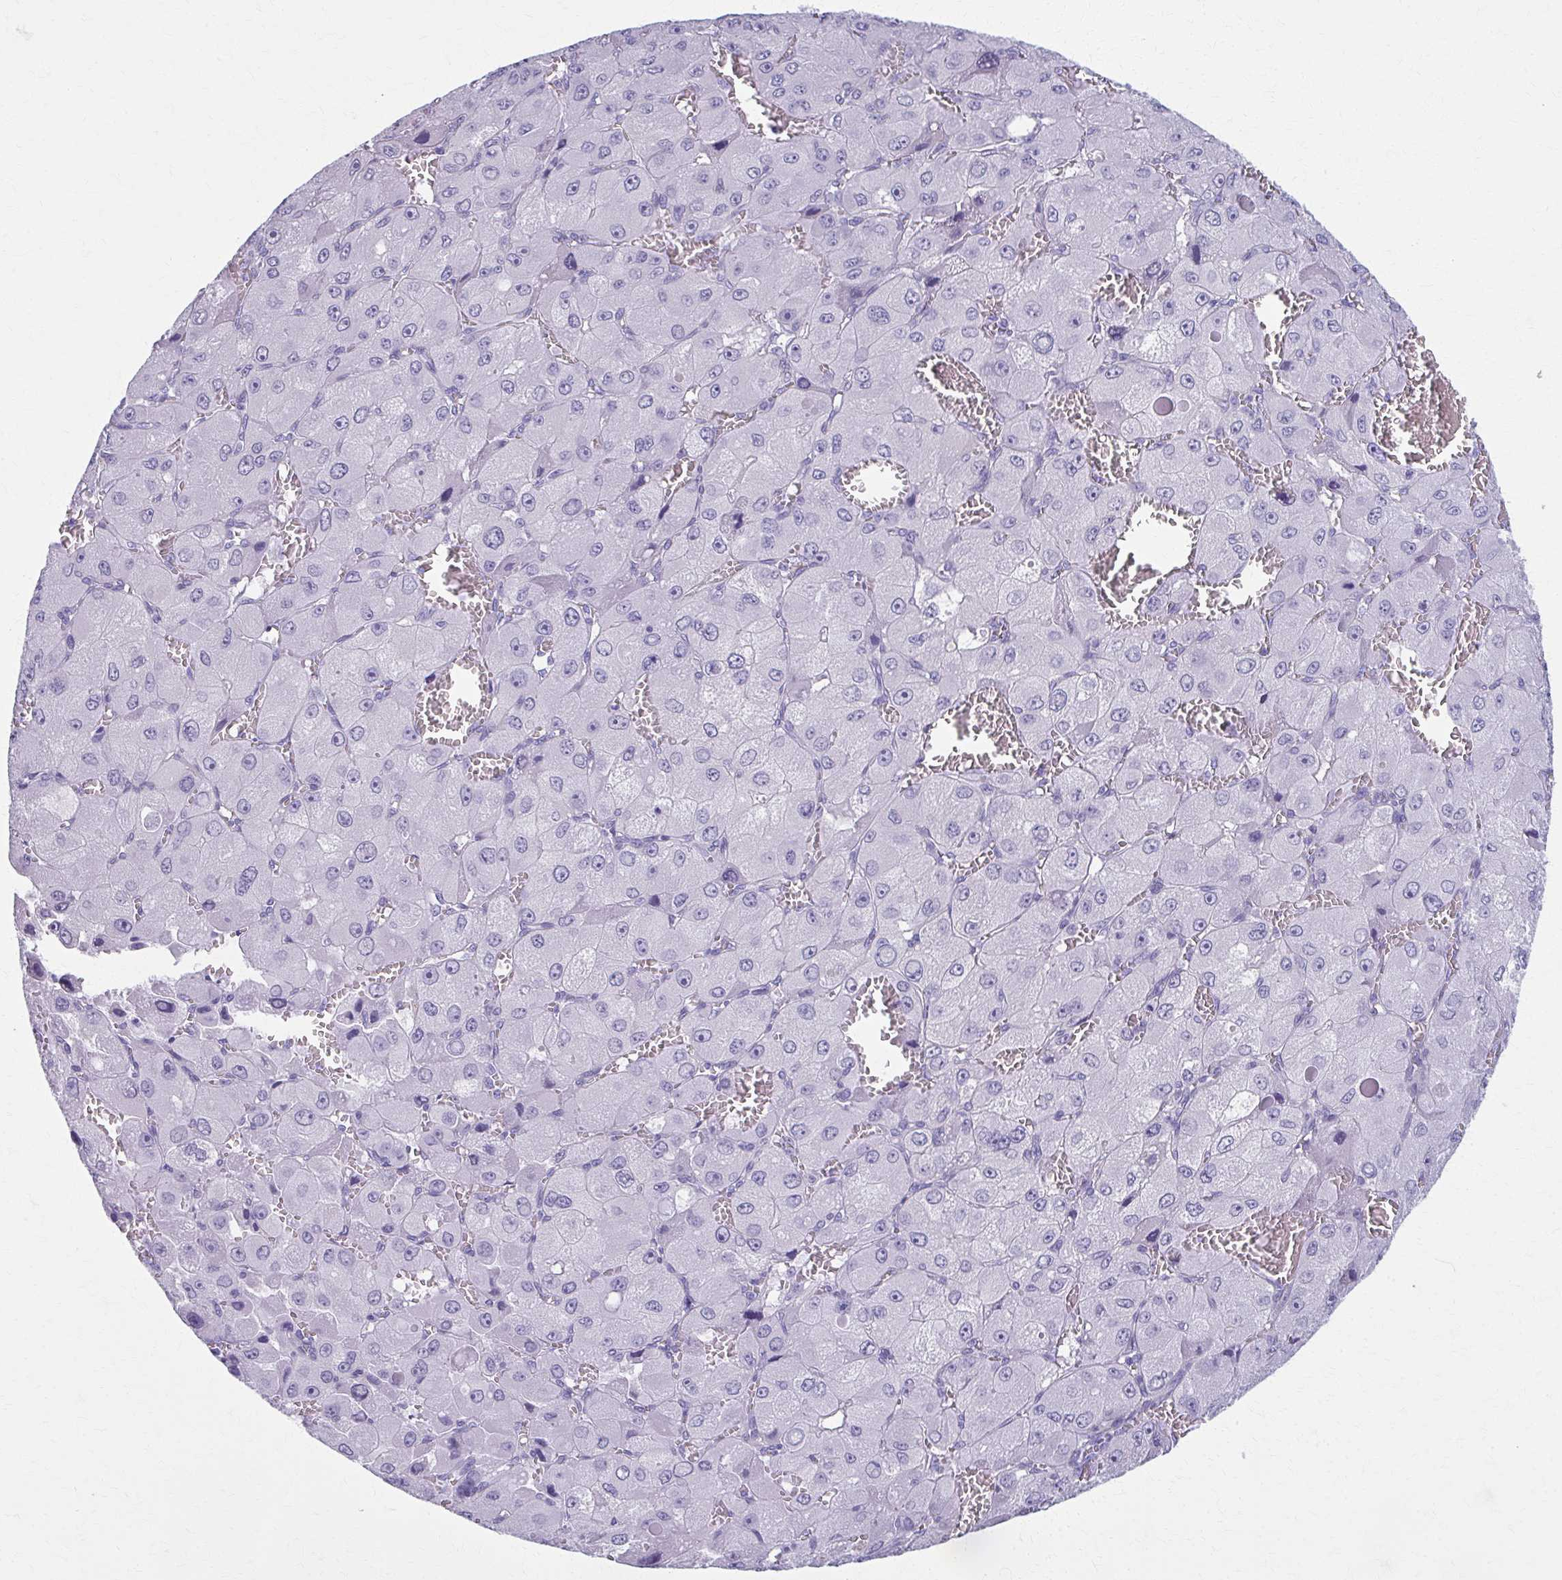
{"staining": {"intensity": "negative", "quantity": "none", "location": "none"}, "tissue": "liver cancer", "cell_type": "Tumor cells", "image_type": "cancer", "snomed": [{"axis": "morphology", "description": "Carcinoma, Hepatocellular, NOS"}, {"axis": "topography", "description": "Liver"}], "caption": "A histopathology image of liver cancer (hepatocellular carcinoma) stained for a protein demonstrates no brown staining in tumor cells.", "gene": "MPLKIP", "patient": {"sex": "male", "age": 27}}